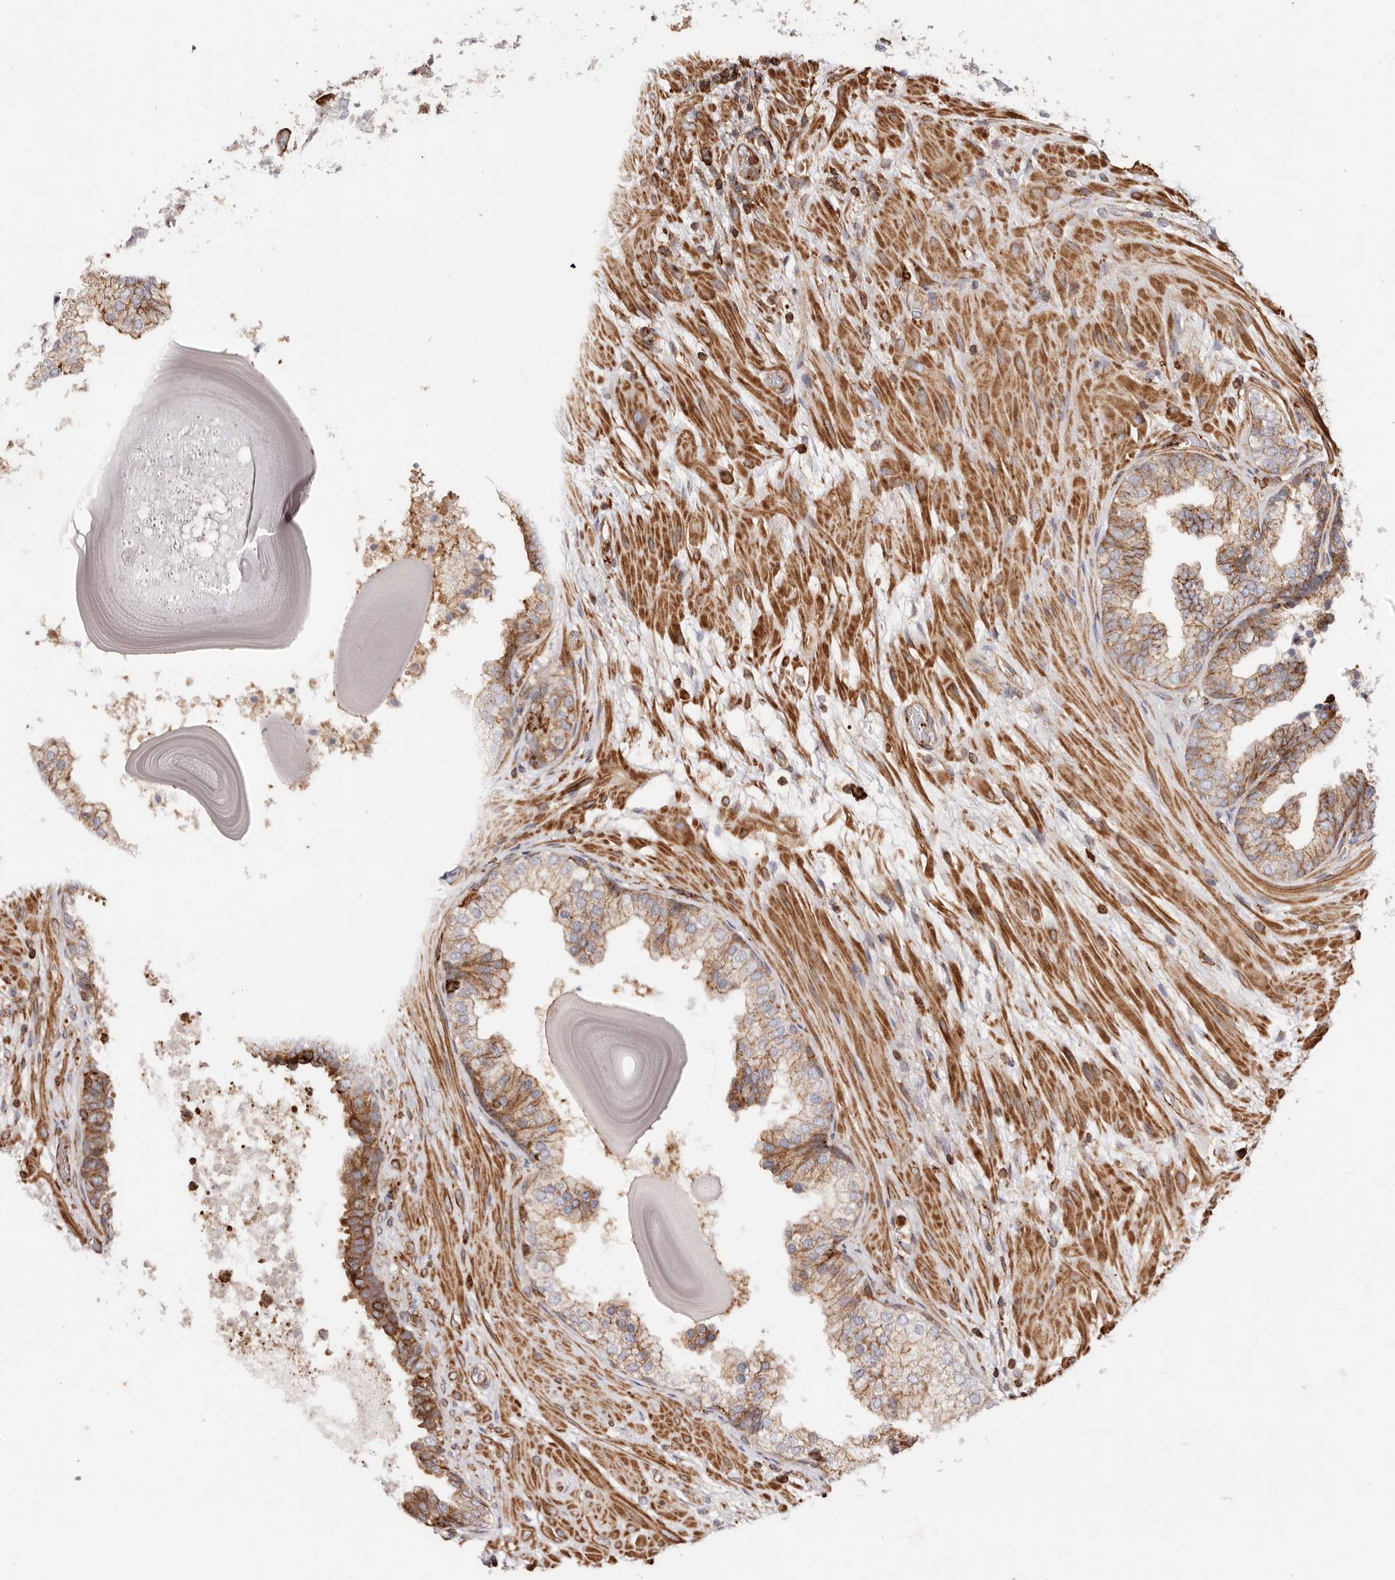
{"staining": {"intensity": "moderate", "quantity": "25%-75%", "location": "cytoplasmic/membranous"}, "tissue": "prostate", "cell_type": "Glandular cells", "image_type": "normal", "snomed": [{"axis": "morphology", "description": "Normal tissue, NOS"}, {"axis": "topography", "description": "Prostate"}], "caption": "Brown immunohistochemical staining in unremarkable human prostate demonstrates moderate cytoplasmic/membranous expression in approximately 25%-75% of glandular cells.", "gene": "PTPN22", "patient": {"sex": "male", "age": 48}}